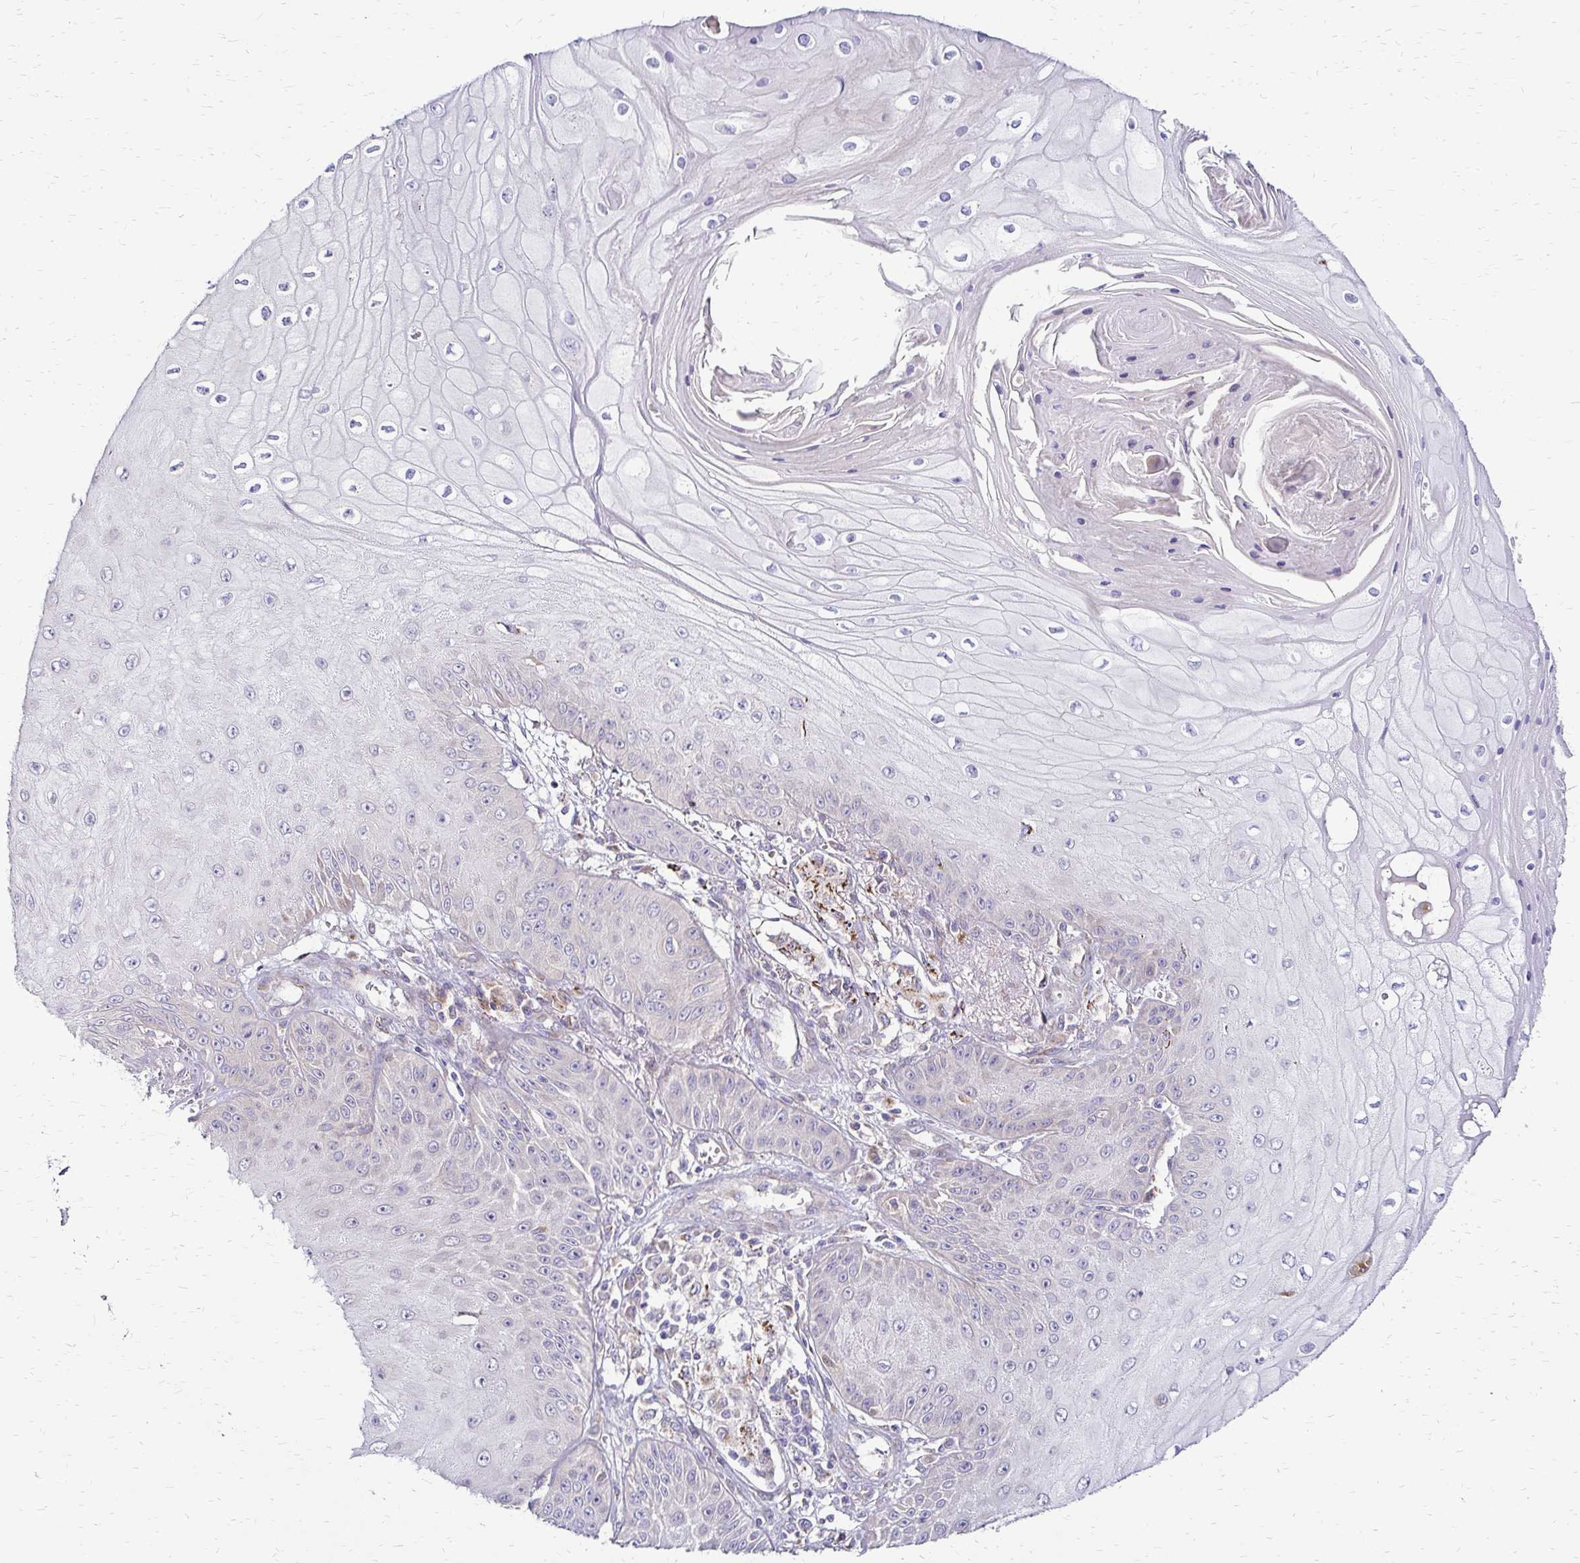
{"staining": {"intensity": "negative", "quantity": "none", "location": "none"}, "tissue": "skin cancer", "cell_type": "Tumor cells", "image_type": "cancer", "snomed": [{"axis": "morphology", "description": "Squamous cell carcinoma, NOS"}, {"axis": "topography", "description": "Skin"}], "caption": "Micrograph shows no protein staining in tumor cells of skin squamous cell carcinoma tissue.", "gene": "IDUA", "patient": {"sex": "male", "age": 70}}